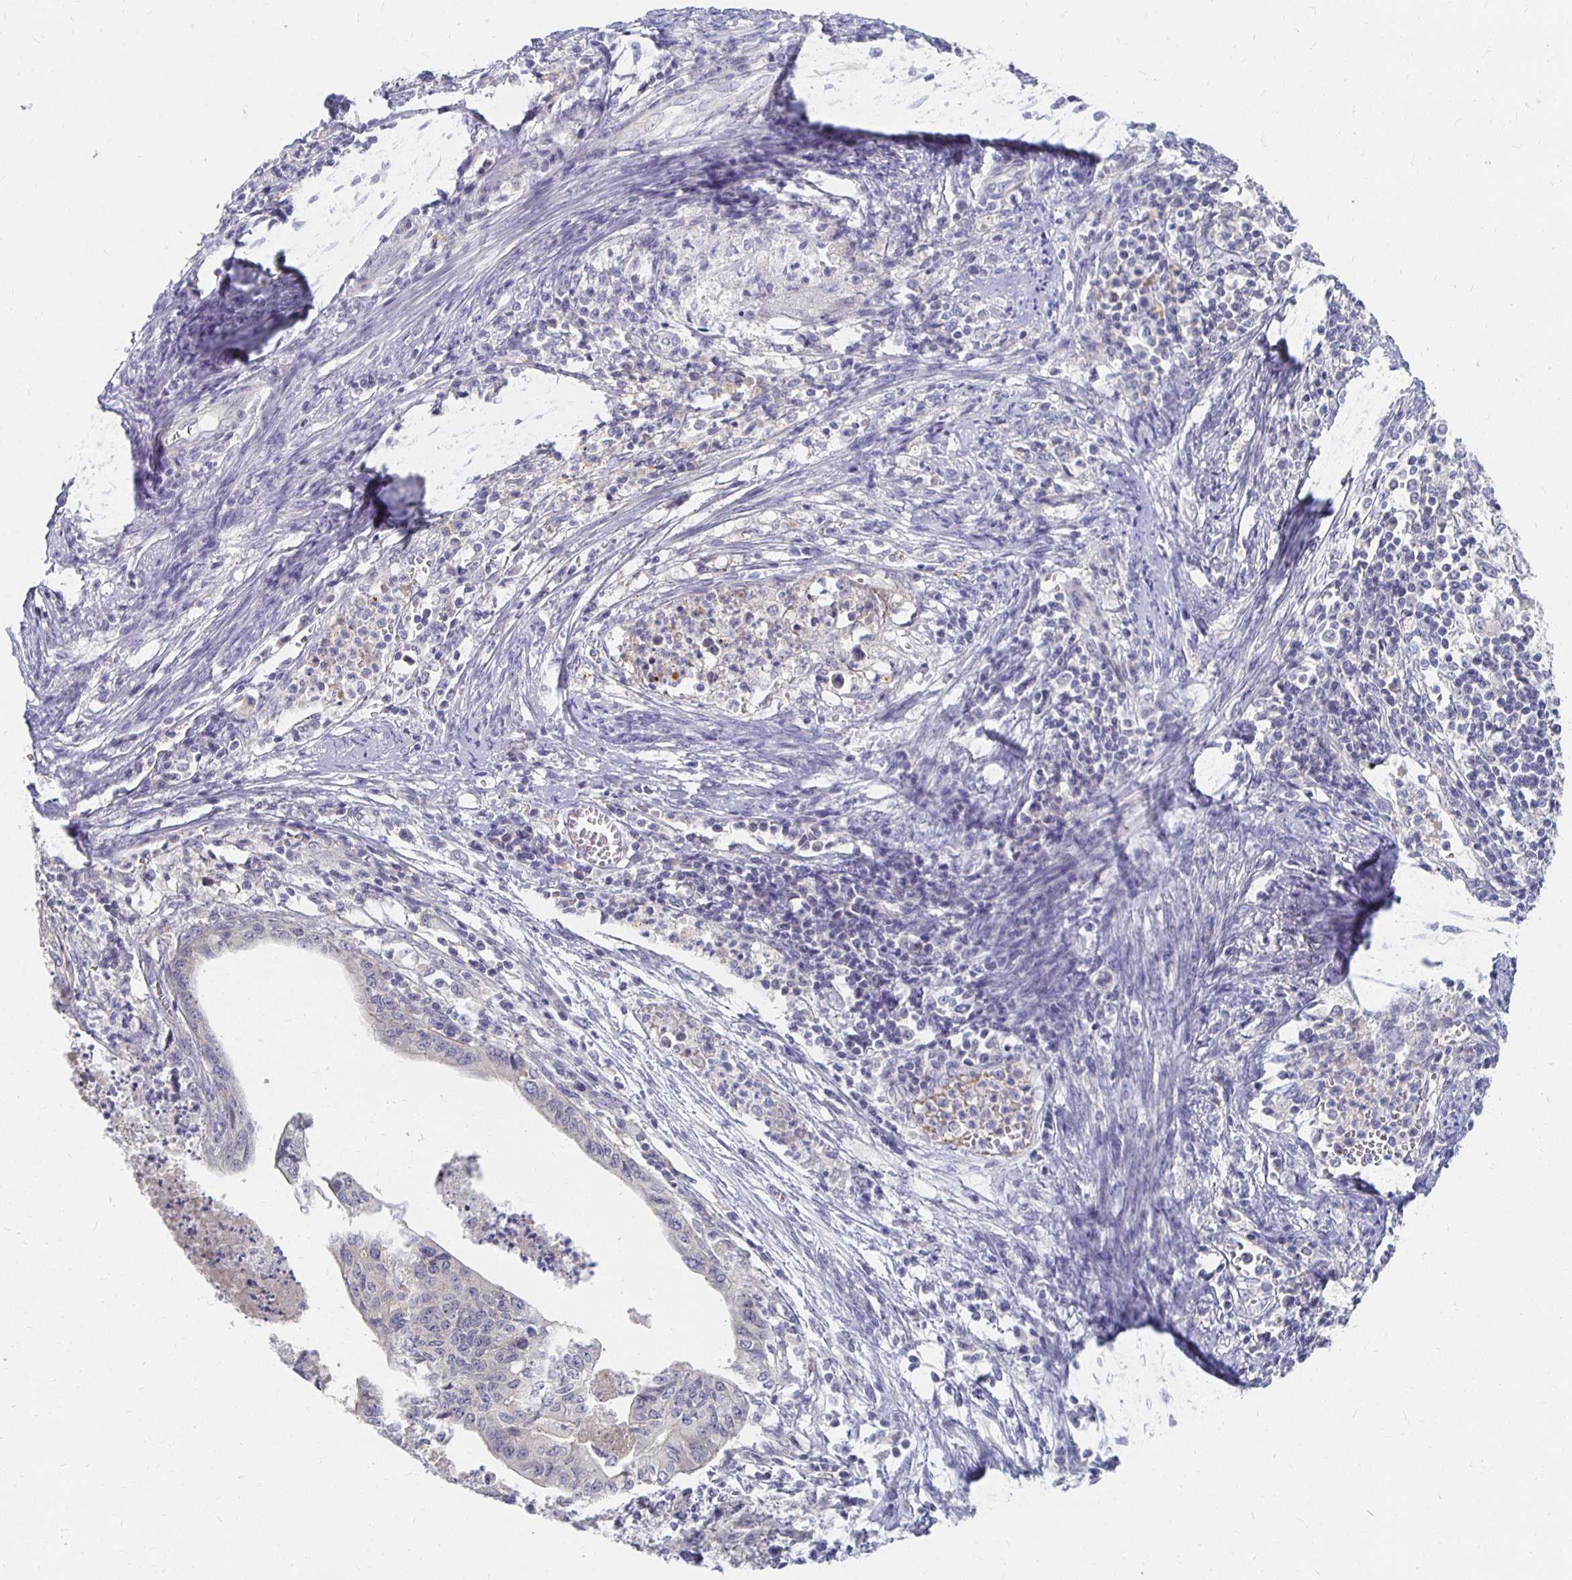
{"staining": {"intensity": "negative", "quantity": "none", "location": "none"}, "tissue": "endometrial cancer", "cell_type": "Tumor cells", "image_type": "cancer", "snomed": [{"axis": "morphology", "description": "Adenocarcinoma, NOS"}, {"axis": "topography", "description": "Endometrium"}], "caption": "Histopathology image shows no protein expression in tumor cells of endometrial cancer (adenocarcinoma) tissue.", "gene": "FKRP", "patient": {"sex": "female", "age": 65}}